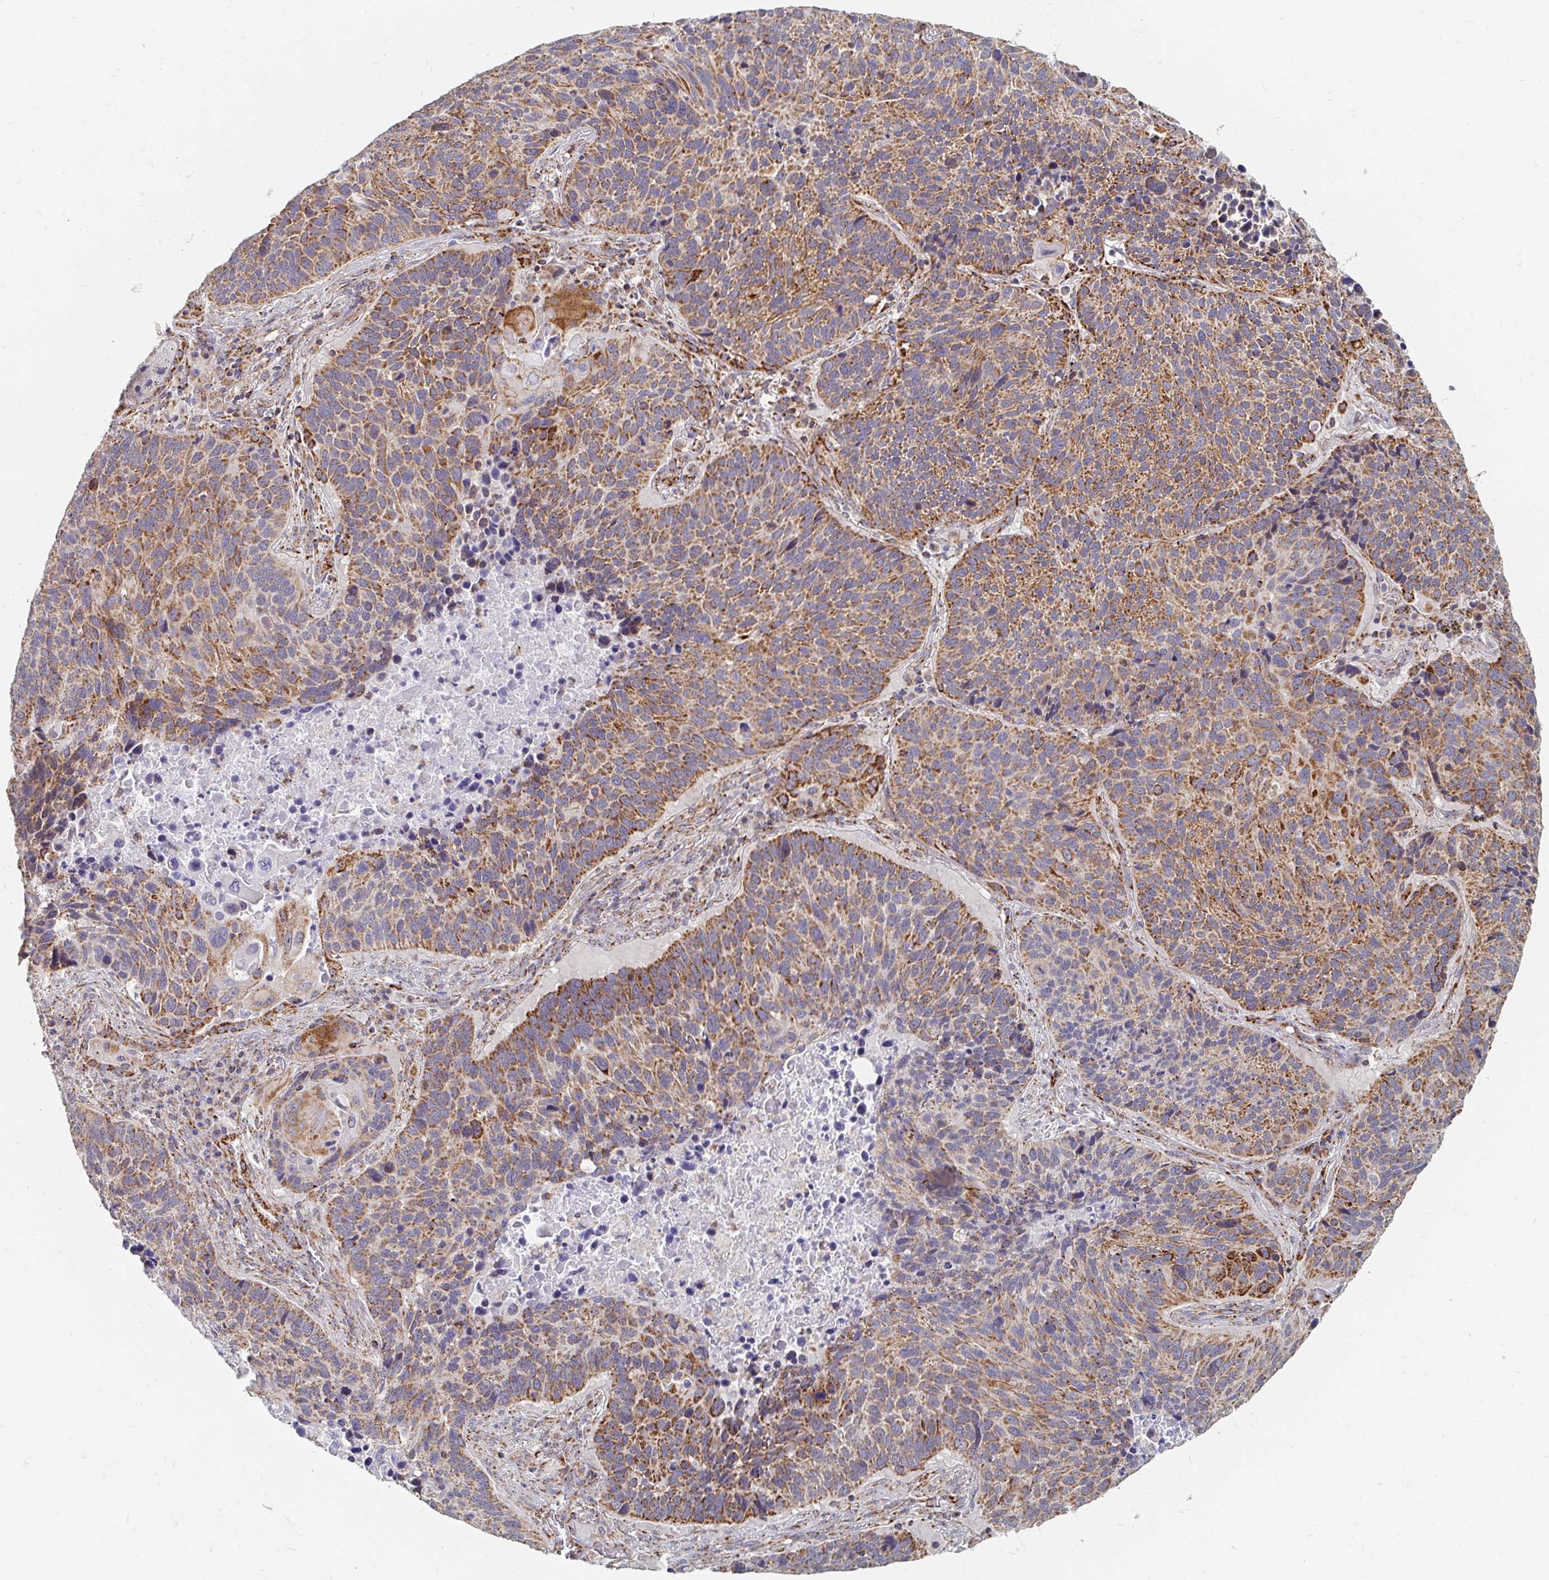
{"staining": {"intensity": "moderate", "quantity": ">75%", "location": "cytoplasmic/membranous"}, "tissue": "lung cancer", "cell_type": "Tumor cells", "image_type": "cancer", "snomed": [{"axis": "morphology", "description": "Squamous cell carcinoma, NOS"}, {"axis": "topography", "description": "Lung"}], "caption": "Immunohistochemistry (IHC) histopathology image of neoplastic tissue: lung cancer stained using immunohistochemistry (IHC) exhibits medium levels of moderate protein expression localized specifically in the cytoplasmic/membranous of tumor cells, appearing as a cytoplasmic/membranous brown color.", "gene": "MAVS", "patient": {"sex": "male", "age": 68}}